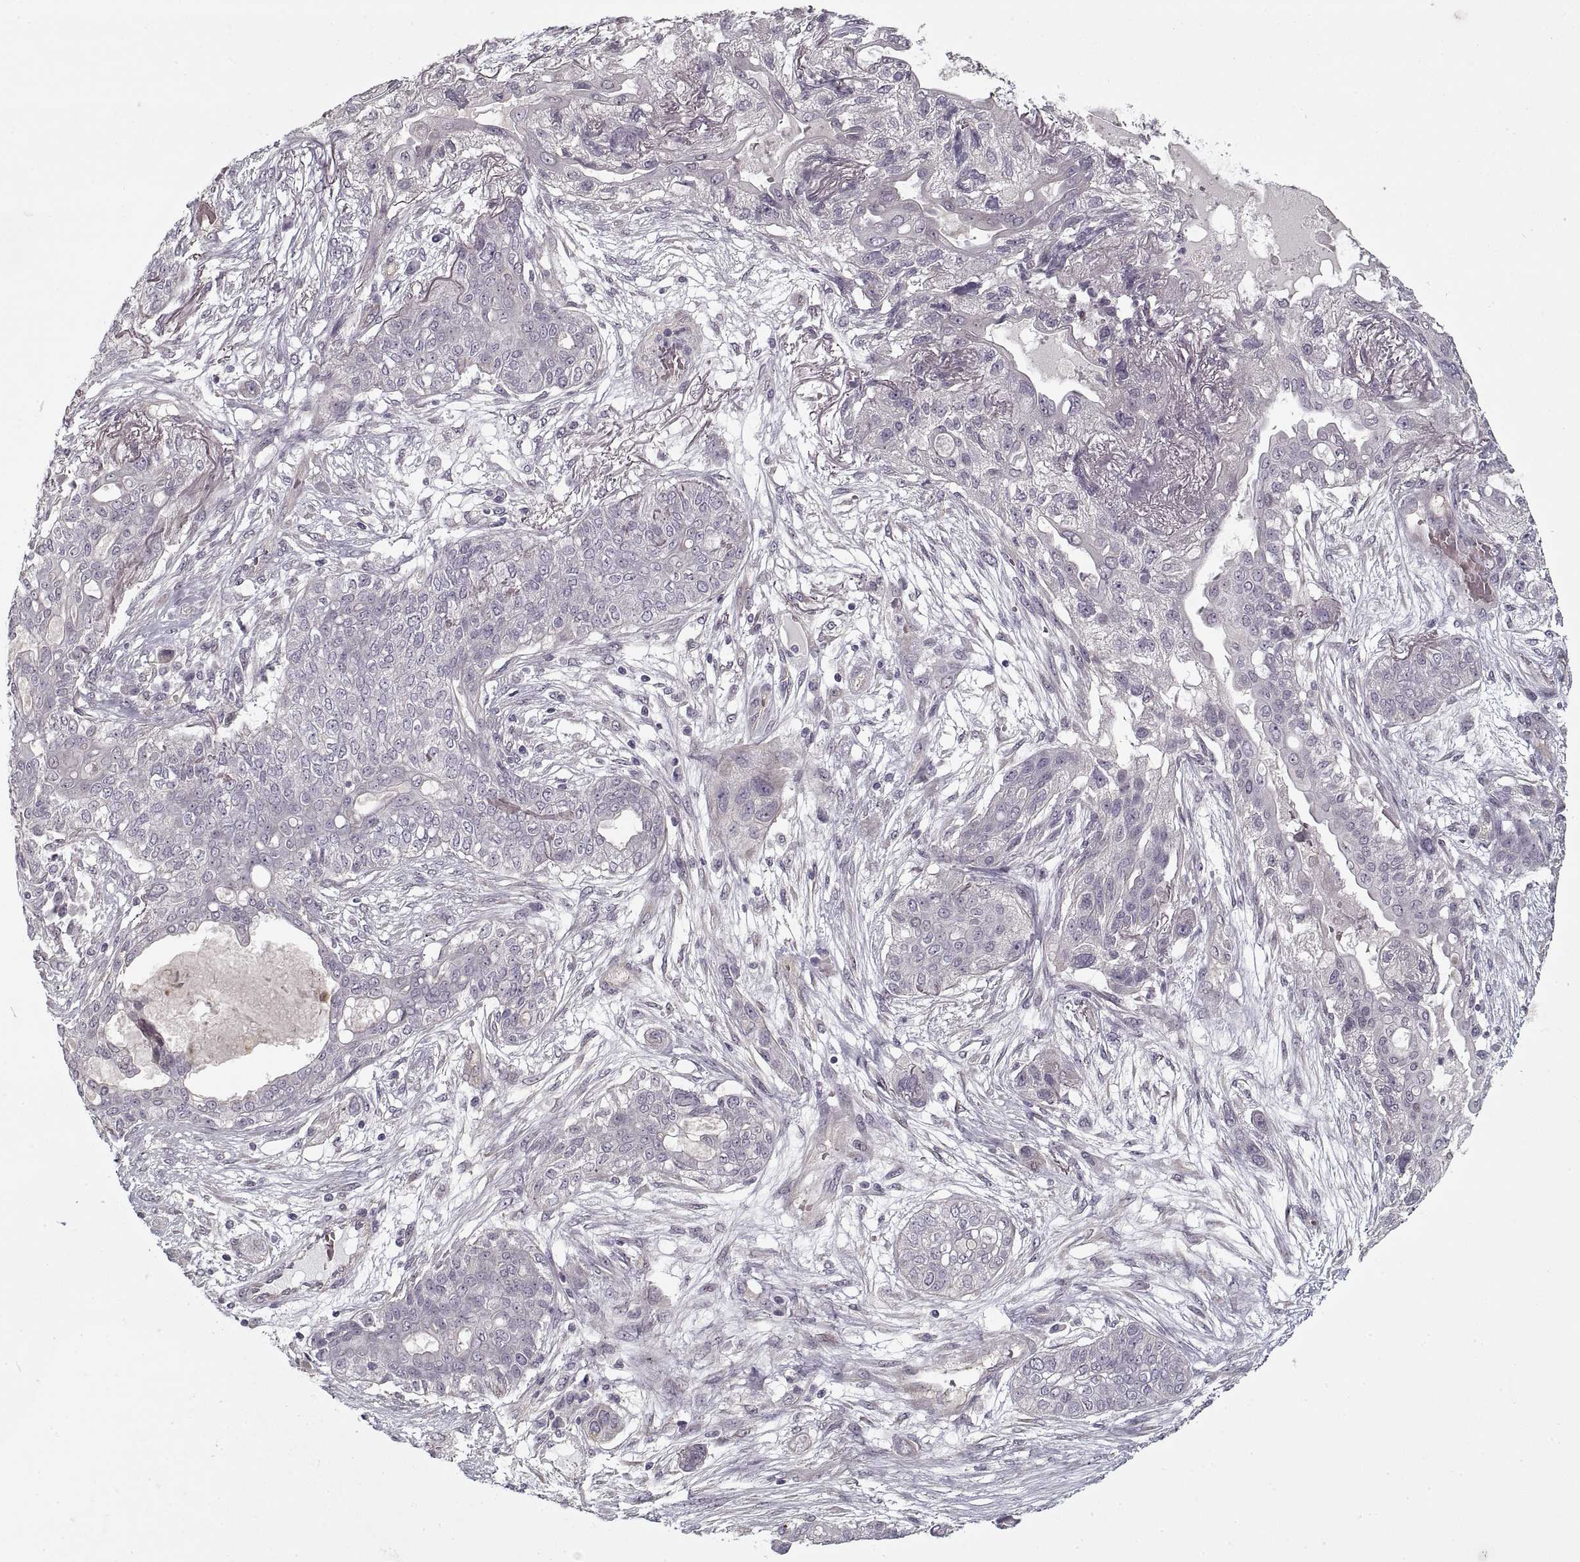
{"staining": {"intensity": "negative", "quantity": "none", "location": "none"}, "tissue": "lung cancer", "cell_type": "Tumor cells", "image_type": "cancer", "snomed": [{"axis": "morphology", "description": "Squamous cell carcinoma, NOS"}, {"axis": "topography", "description": "Lung"}], "caption": "Photomicrograph shows no protein positivity in tumor cells of lung cancer tissue. Brightfield microscopy of IHC stained with DAB (brown) and hematoxylin (blue), captured at high magnification.", "gene": "LAMB2", "patient": {"sex": "female", "age": 70}}